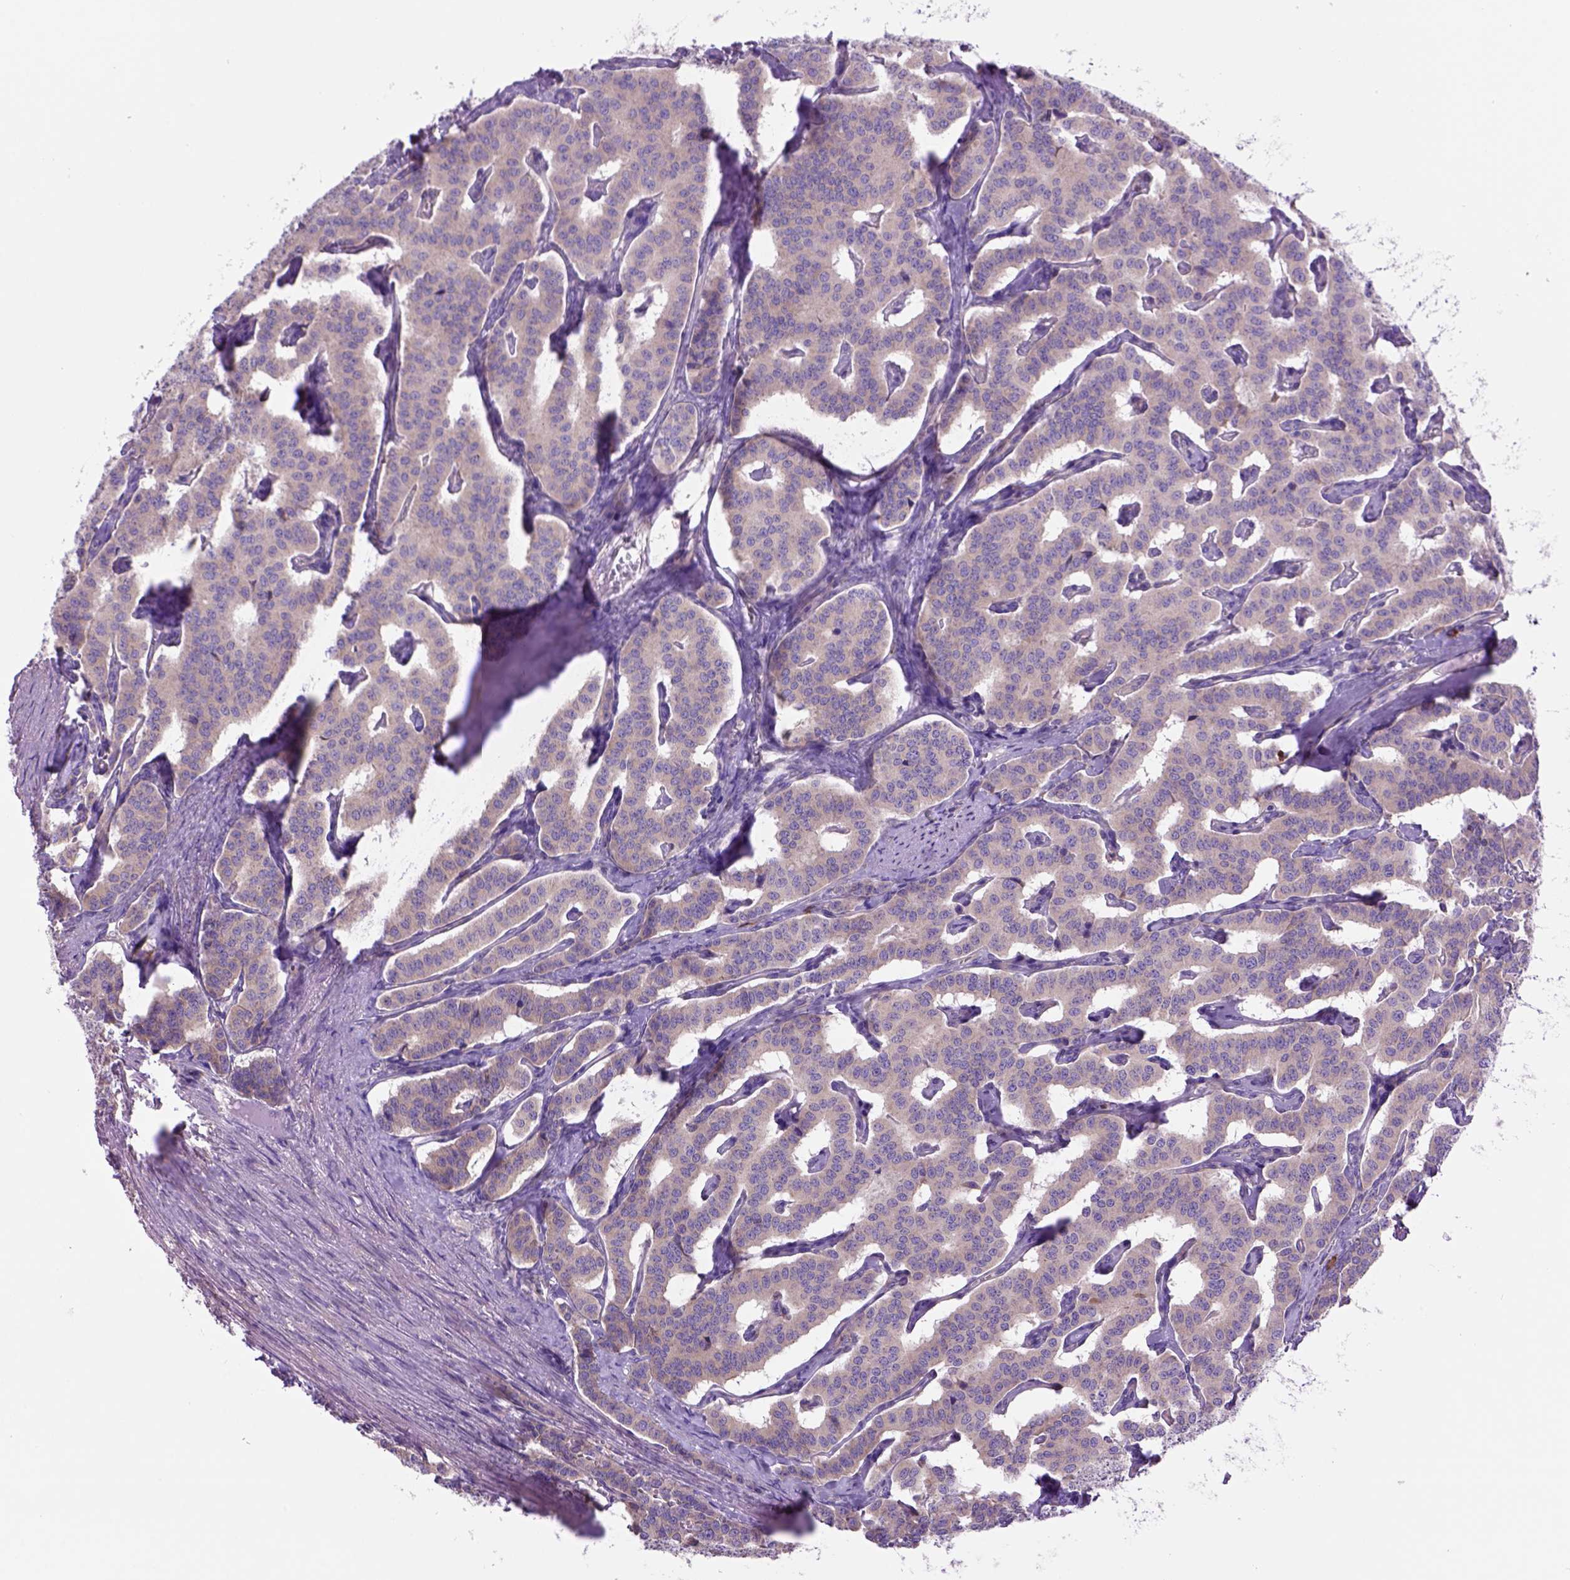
{"staining": {"intensity": "weak", "quantity": ">75%", "location": "cytoplasmic/membranous"}, "tissue": "carcinoid", "cell_type": "Tumor cells", "image_type": "cancer", "snomed": [{"axis": "morphology", "description": "Carcinoid, malignant, NOS"}, {"axis": "topography", "description": "Lung"}], "caption": "Immunohistochemical staining of human carcinoid reveals low levels of weak cytoplasmic/membranous protein positivity in approximately >75% of tumor cells.", "gene": "PIAS3", "patient": {"sex": "female", "age": 46}}